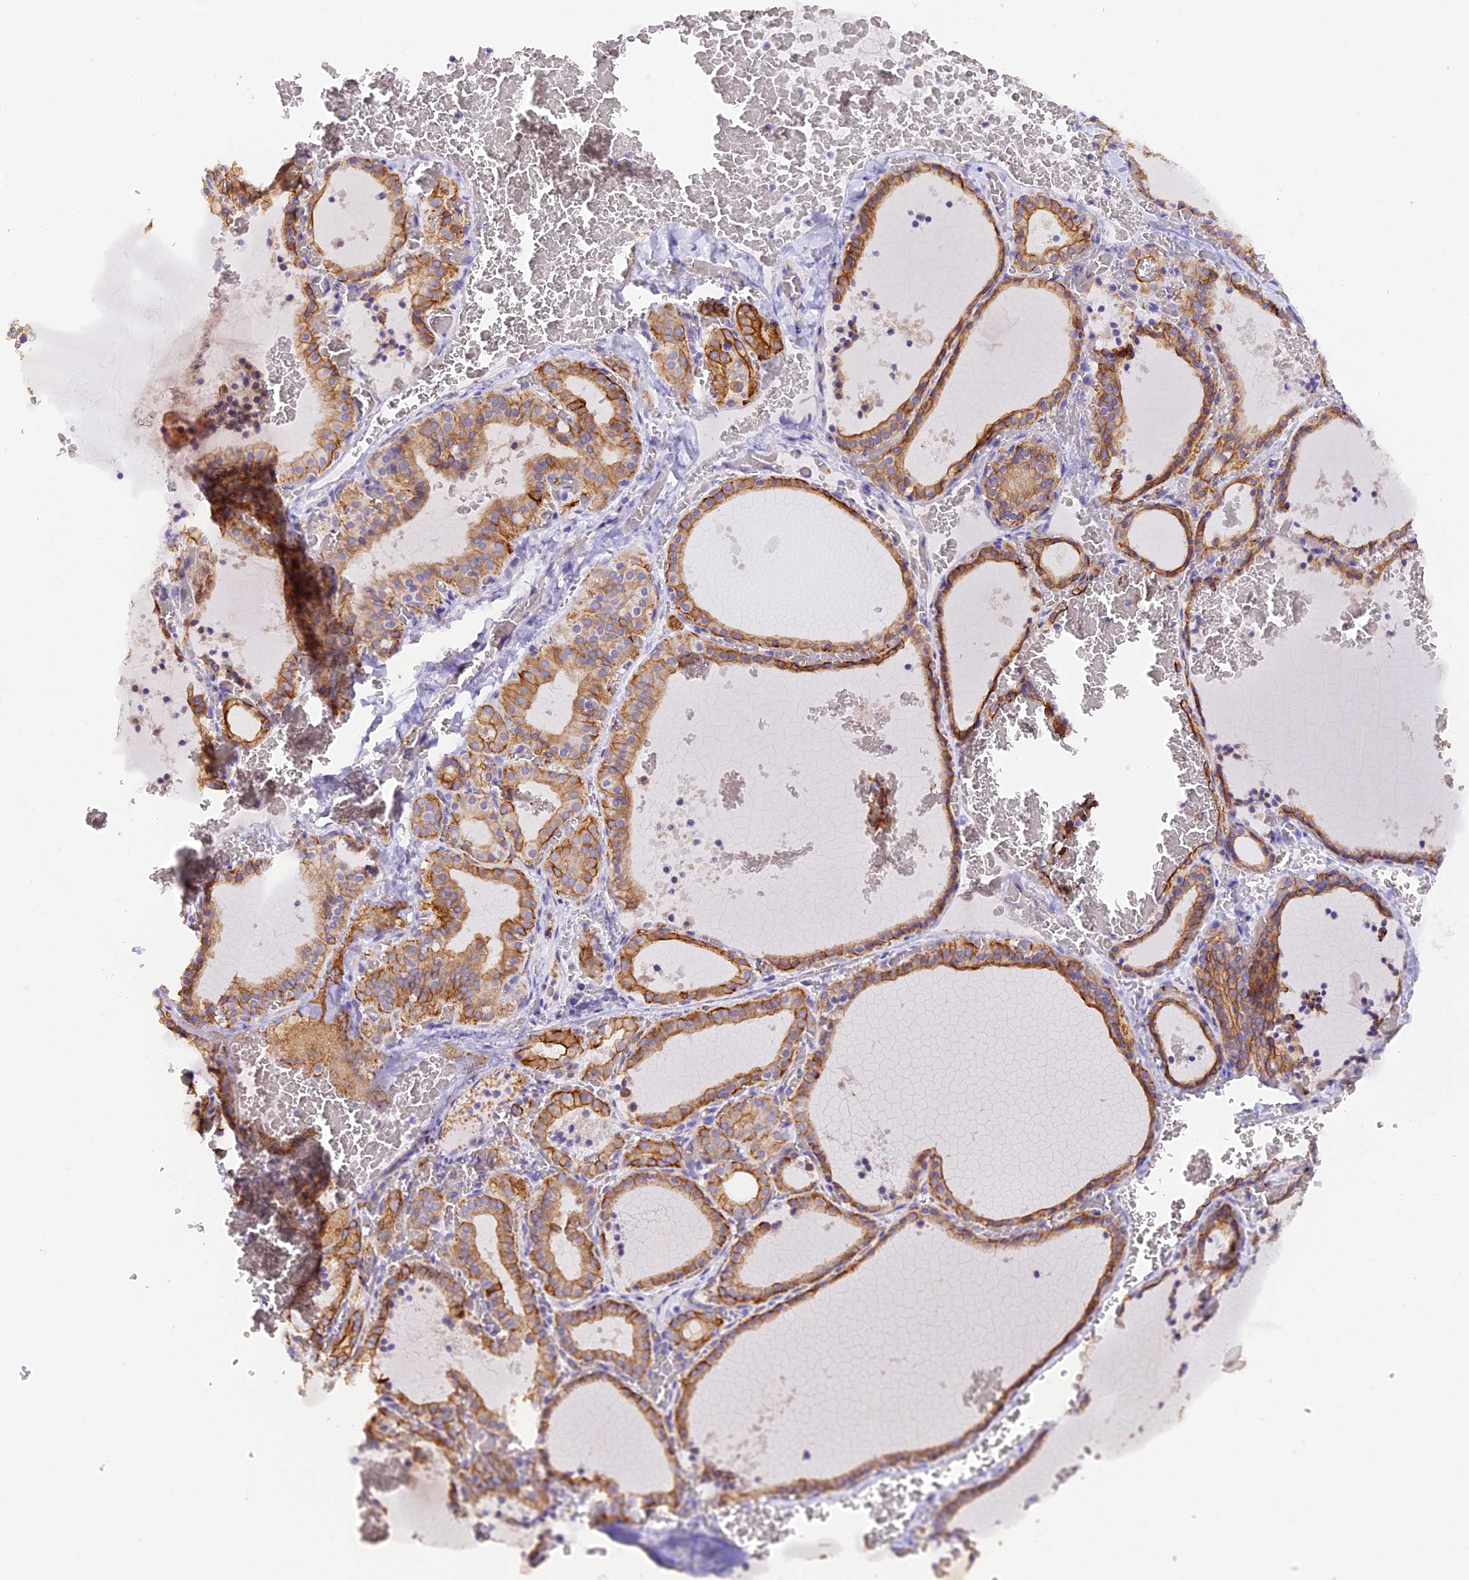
{"staining": {"intensity": "strong", "quantity": ">75%", "location": "cytoplasmic/membranous"}, "tissue": "thyroid gland", "cell_type": "Glandular cells", "image_type": "normal", "snomed": [{"axis": "morphology", "description": "Normal tissue, NOS"}, {"axis": "topography", "description": "Thyroid gland"}], "caption": "An immunohistochemistry image of unremarkable tissue is shown. Protein staining in brown labels strong cytoplasmic/membranous positivity in thyroid gland within glandular cells.", "gene": "PKIA", "patient": {"sex": "female", "age": 39}}